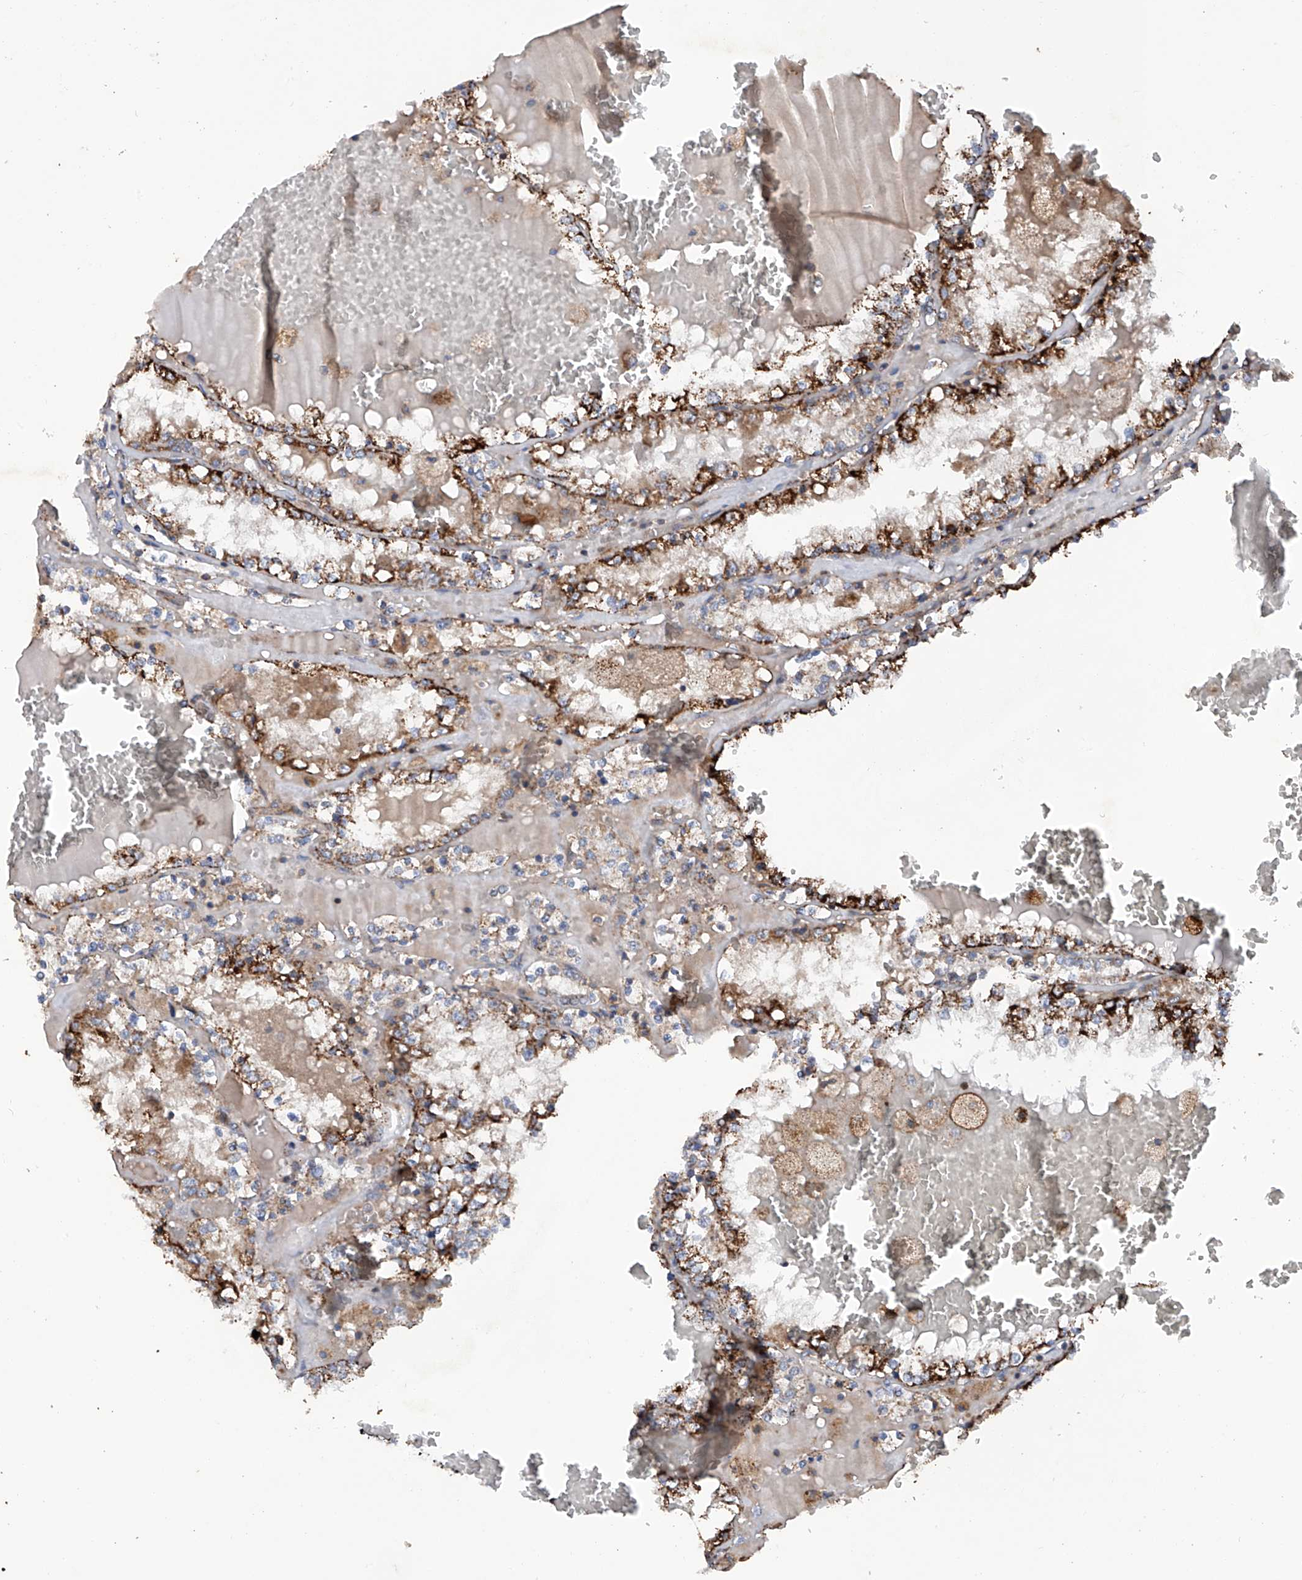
{"staining": {"intensity": "strong", "quantity": ">75%", "location": "cytoplasmic/membranous"}, "tissue": "renal cancer", "cell_type": "Tumor cells", "image_type": "cancer", "snomed": [{"axis": "morphology", "description": "Adenocarcinoma, NOS"}, {"axis": "topography", "description": "Kidney"}], "caption": "This histopathology image exhibits immunohistochemistry staining of renal adenocarcinoma, with high strong cytoplasmic/membranous staining in about >75% of tumor cells.", "gene": "ASCC3", "patient": {"sex": "female", "age": 56}}